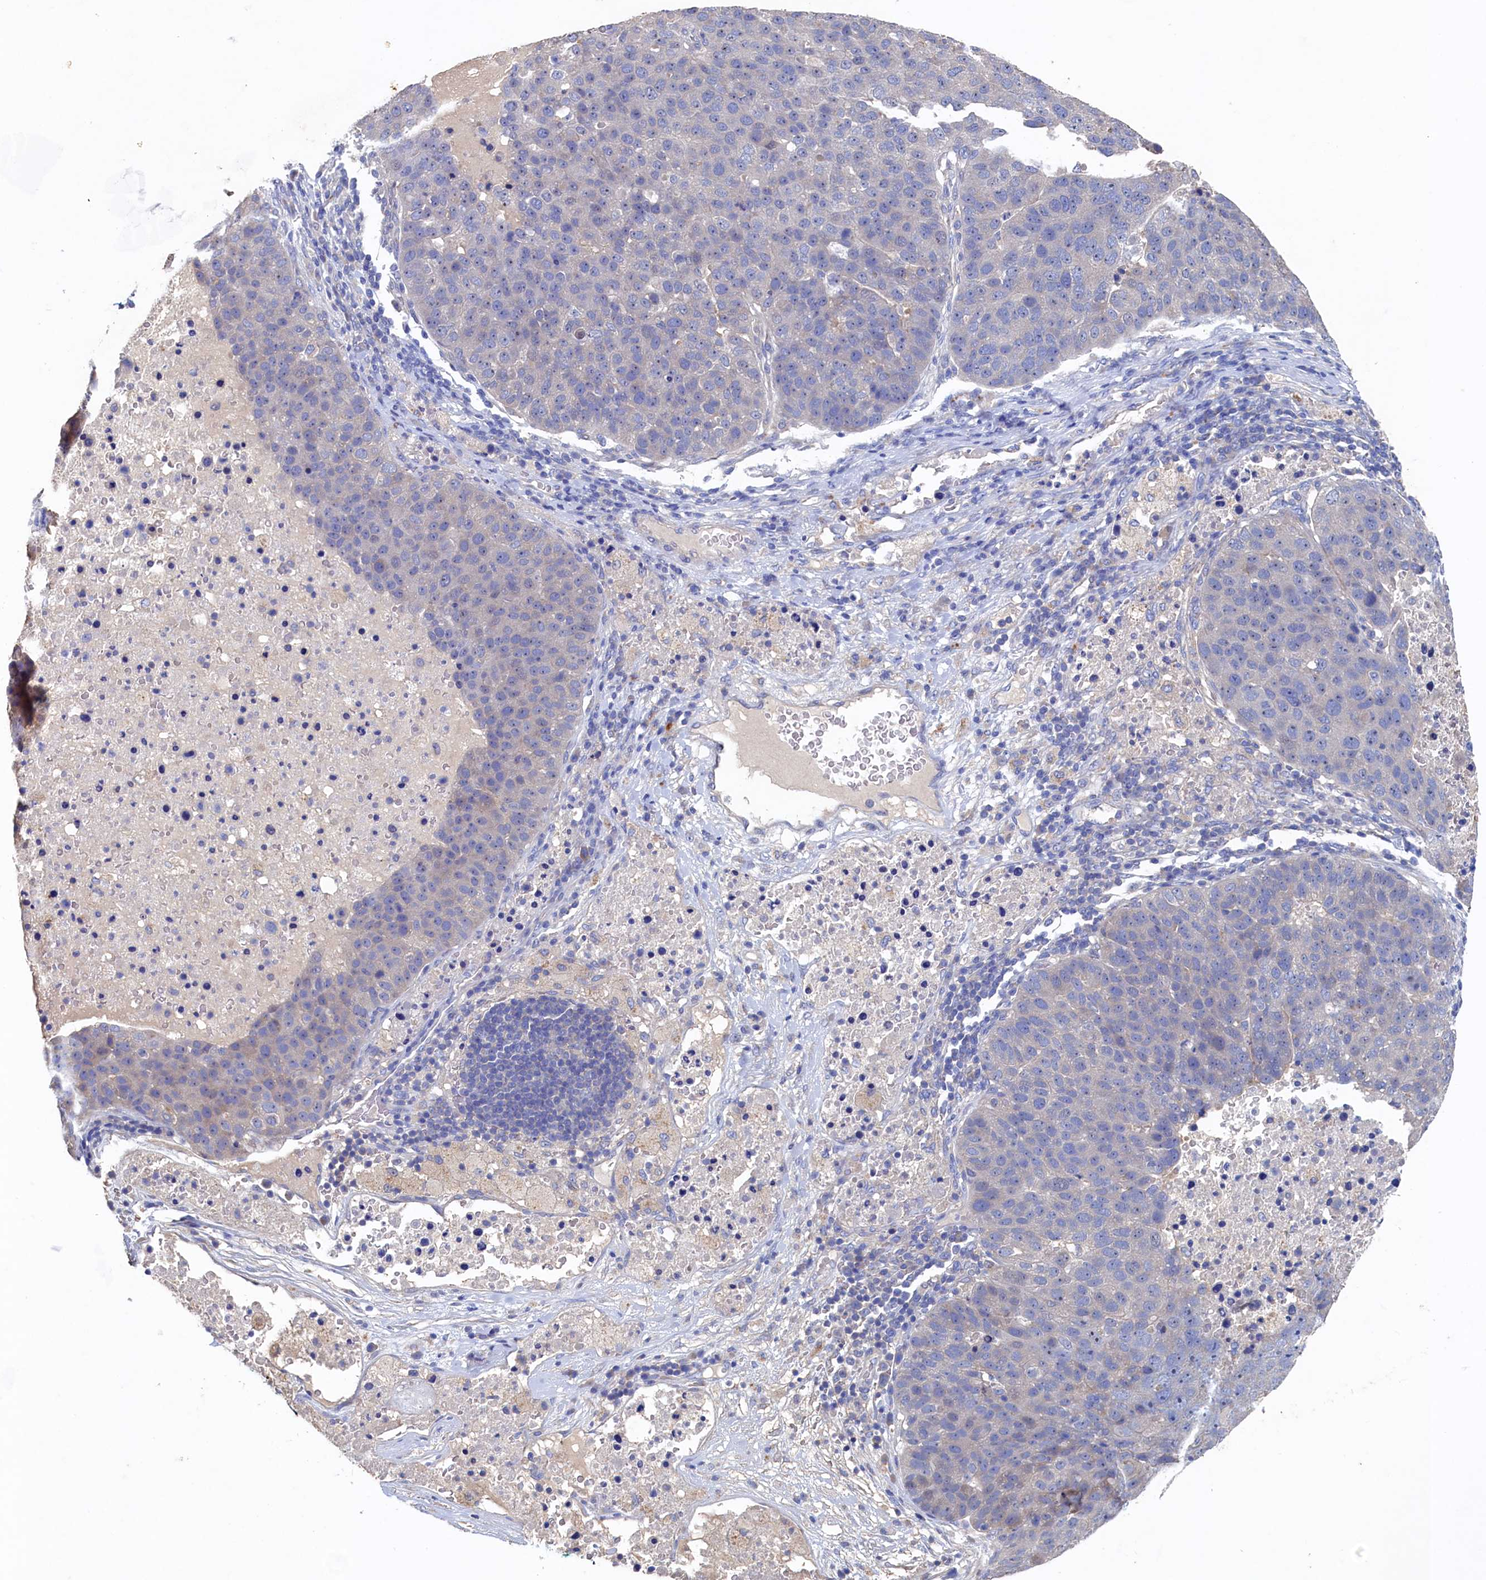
{"staining": {"intensity": "negative", "quantity": "none", "location": "none"}, "tissue": "pancreatic cancer", "cell_type": "Tumor cells", "image_type": "cancer", "snomed": [{"axis": "morphology", "description": "Adenocarcinoma, NOS"}, {"axis": "topography", "description": "Pancreas"}], "caption": "IHC photomicrograph of neoplastic tissue: pancreatic cancer stained with DAB reveals no significant protein staining in tumor cells.", "gene": "CBLIF", "patient": {"sex": "female", "age": 61}}